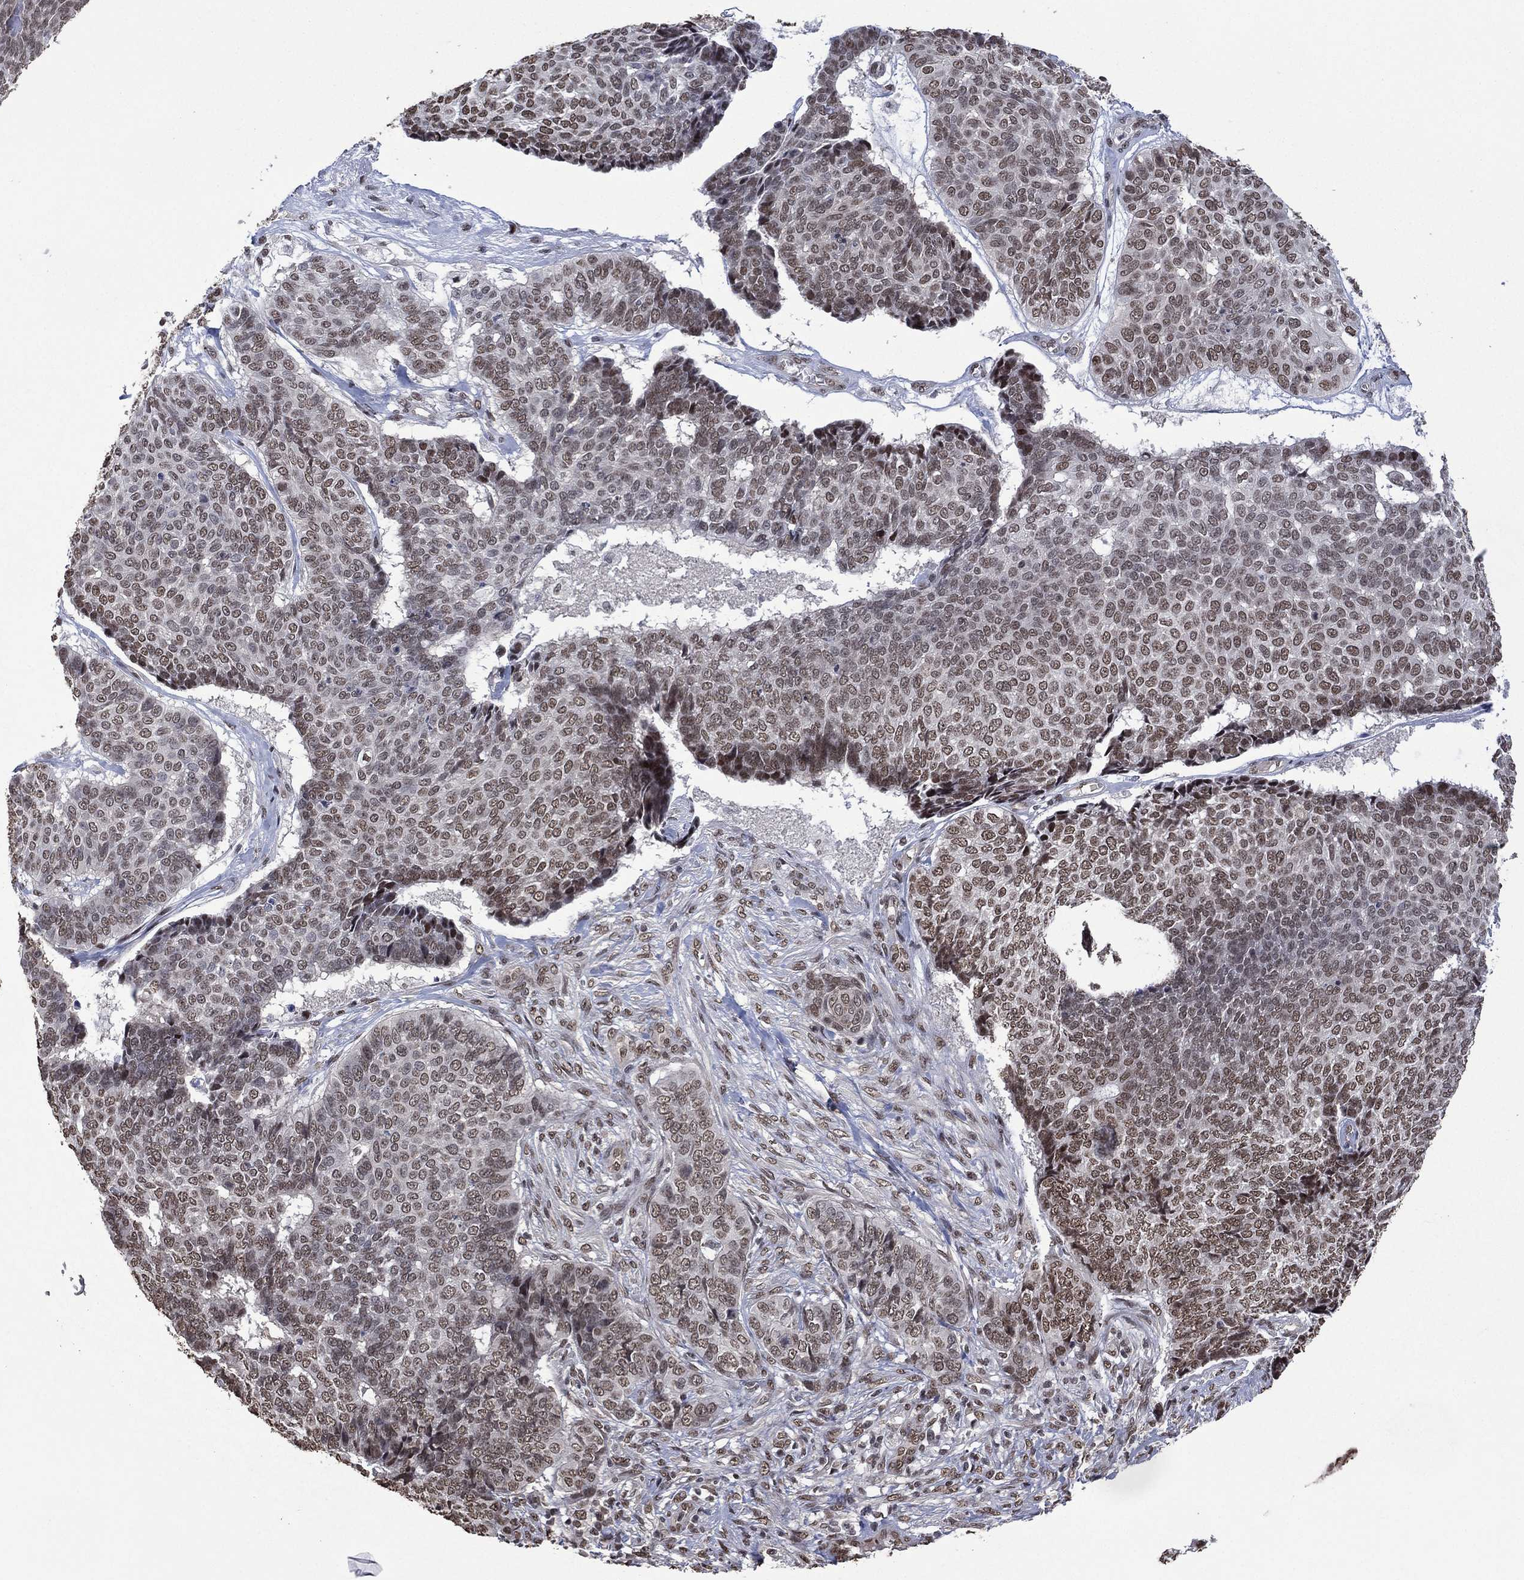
{"staining": {"intensity": "weak", "quantity": "25%-75%", "location": "cytoplasmic/membranous"}, "tissue": "skin cancer", "cell_type": "Tumor cells", "image_type": "cancer", "snomed": [{"axis": "morphology", "description": "Basal cell carcinoma"}, {"axis": "topography", "description": "Skin"}], "caption": "An image showing weak cytoplasmic/membranous expression in approximately 25%-75% of tumor cells in skin basal cell carcinoma, as visualized by brown immunohistochemical staining.", "gene": "EHMT1", "patient": {"sex": "male", "age": 86}}